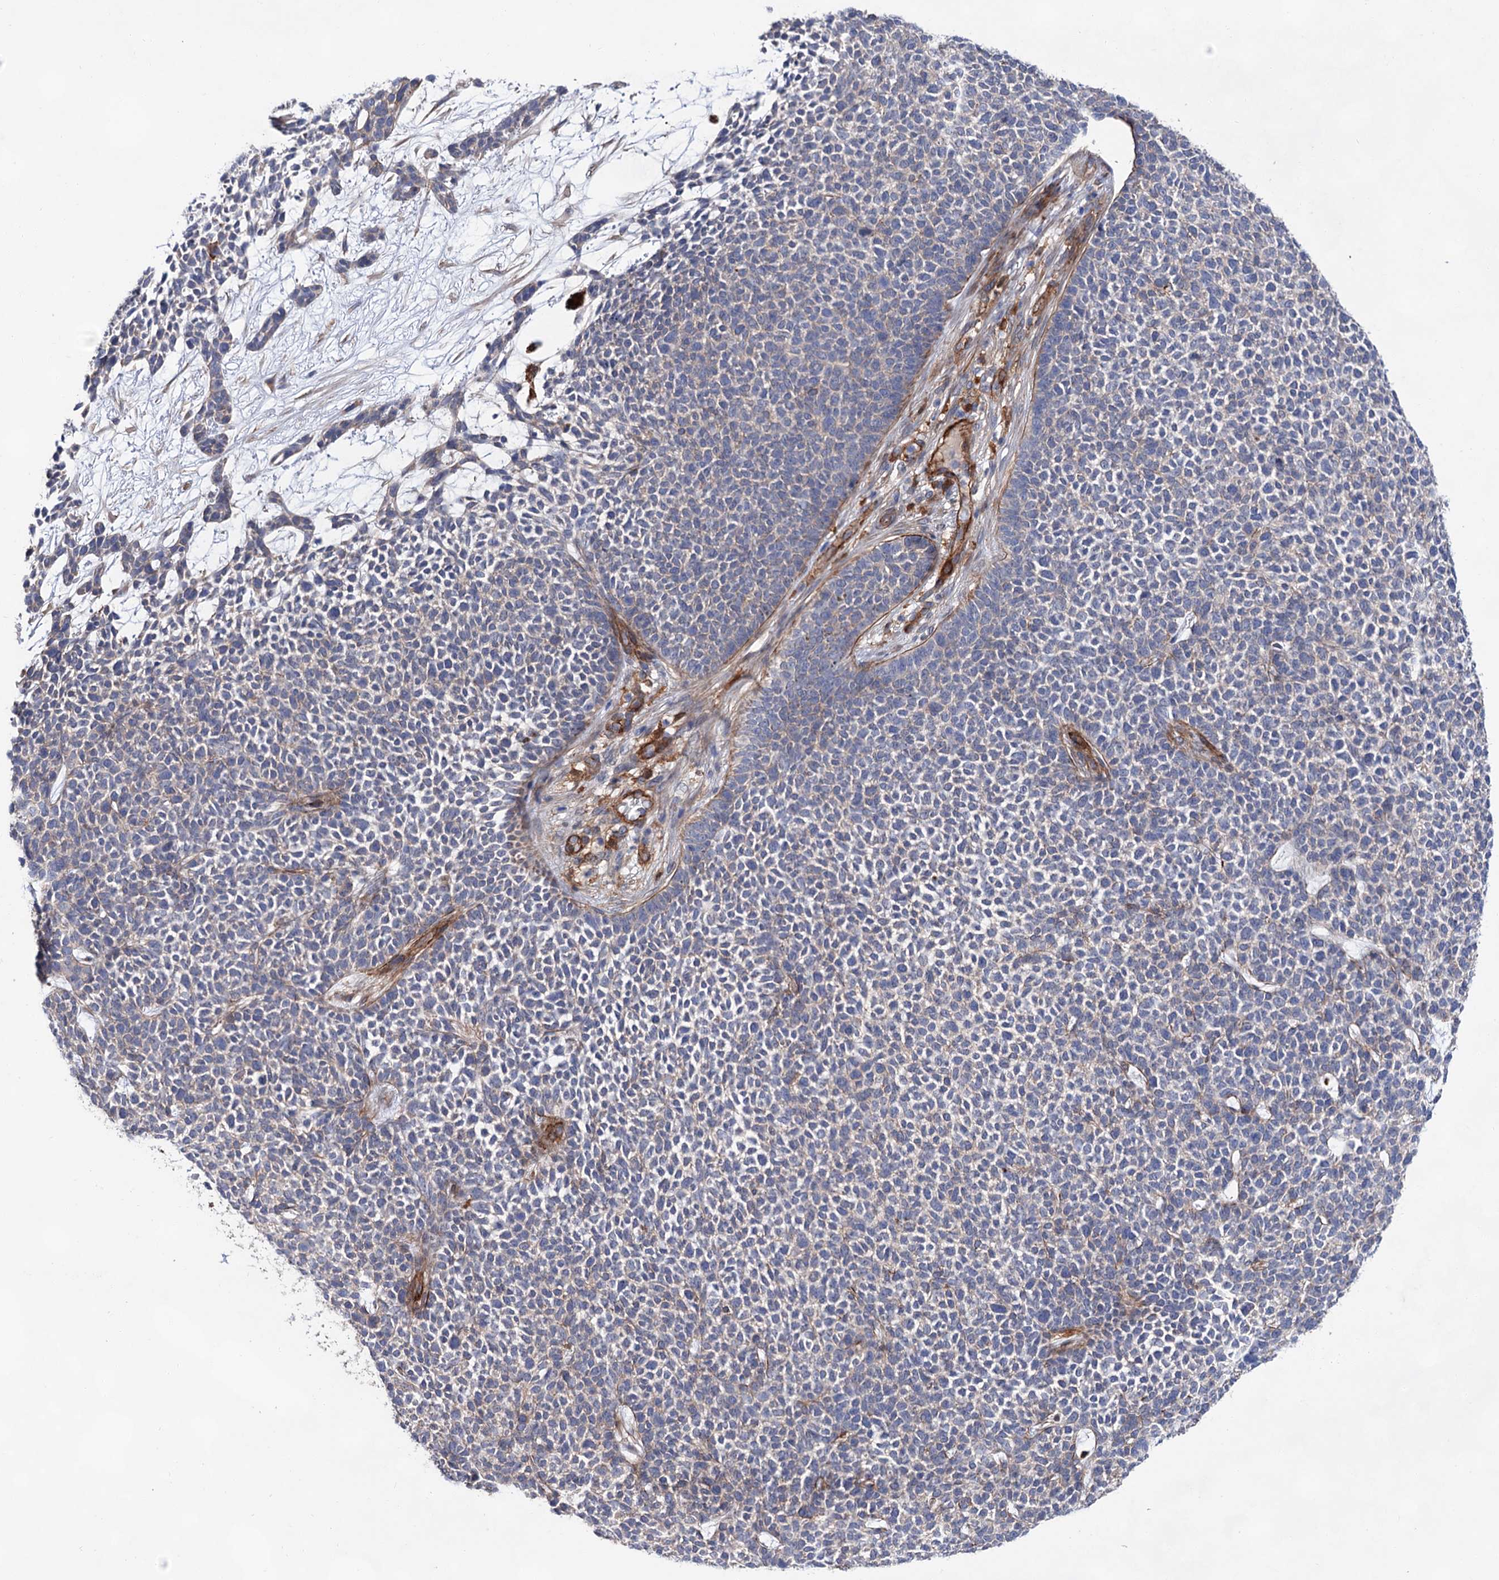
{"staining": {"intensity": "negative", "quantity": "none", "location": "none"}, "tissue": "skin cancer", "cell_type": "Tumor cells", "image_type": "cancer", "snomed": [{"axis": "morphology", "description": "Basal cell carcinoma"}, {"axis": "topography", "description": "Skin"}], "caption": "Immunohistochemistry (IHC) micrograph of neoplastic tissue: skin basal cell carcinoma stained with DAB (3,3'-diaminobenzidine) displays no significant protein expression in tumor cells.", "gene": "TMTC3", "patient": {"sex": "female", "age": 84}}